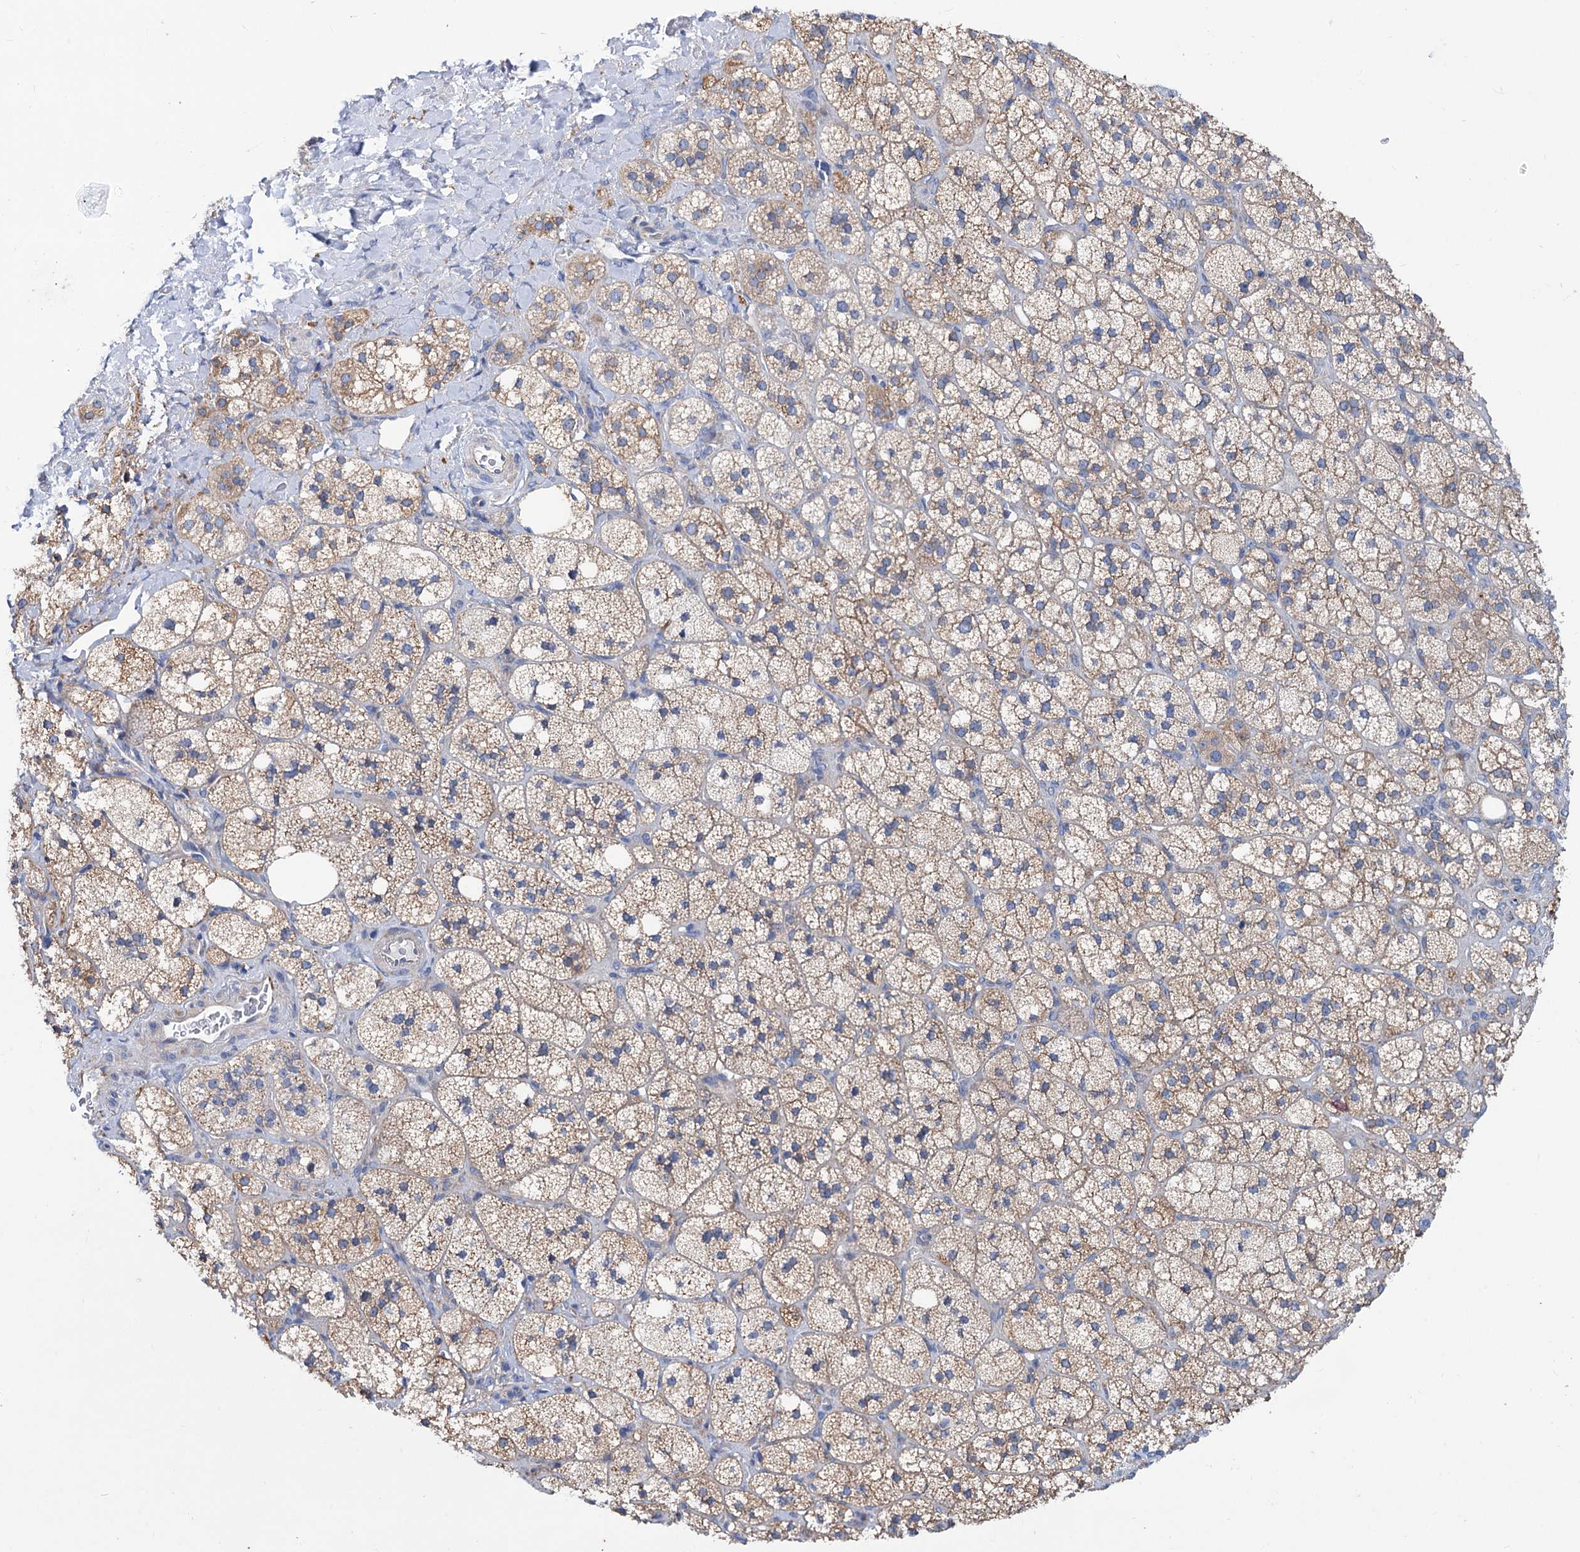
{"staining": {"intensity": "moderate", "quantity": "25%-75%", "location": "cytoplasmic/membranous"}, "tissue": "adrenal gland", "cell_type": "Glandular cells", "image_type": "normal", "snomed": [{"axis": "morphology", "description": "Normal tissue, NOS"}, {"axis": "topography", "description": "Adrenal gland"}], "caption": "Glandular cells reveal medium levels of moderate cytoplasmic/membranous expression in approximately 25%-75% of cells in benign adrenal gland. (DAB (3,3'-diaminobenzidine) IHC, brown staining for protein, blue staining for nuclei).", "gene": "TRIM55", "patient": {"sex": "male", "age": 61}}